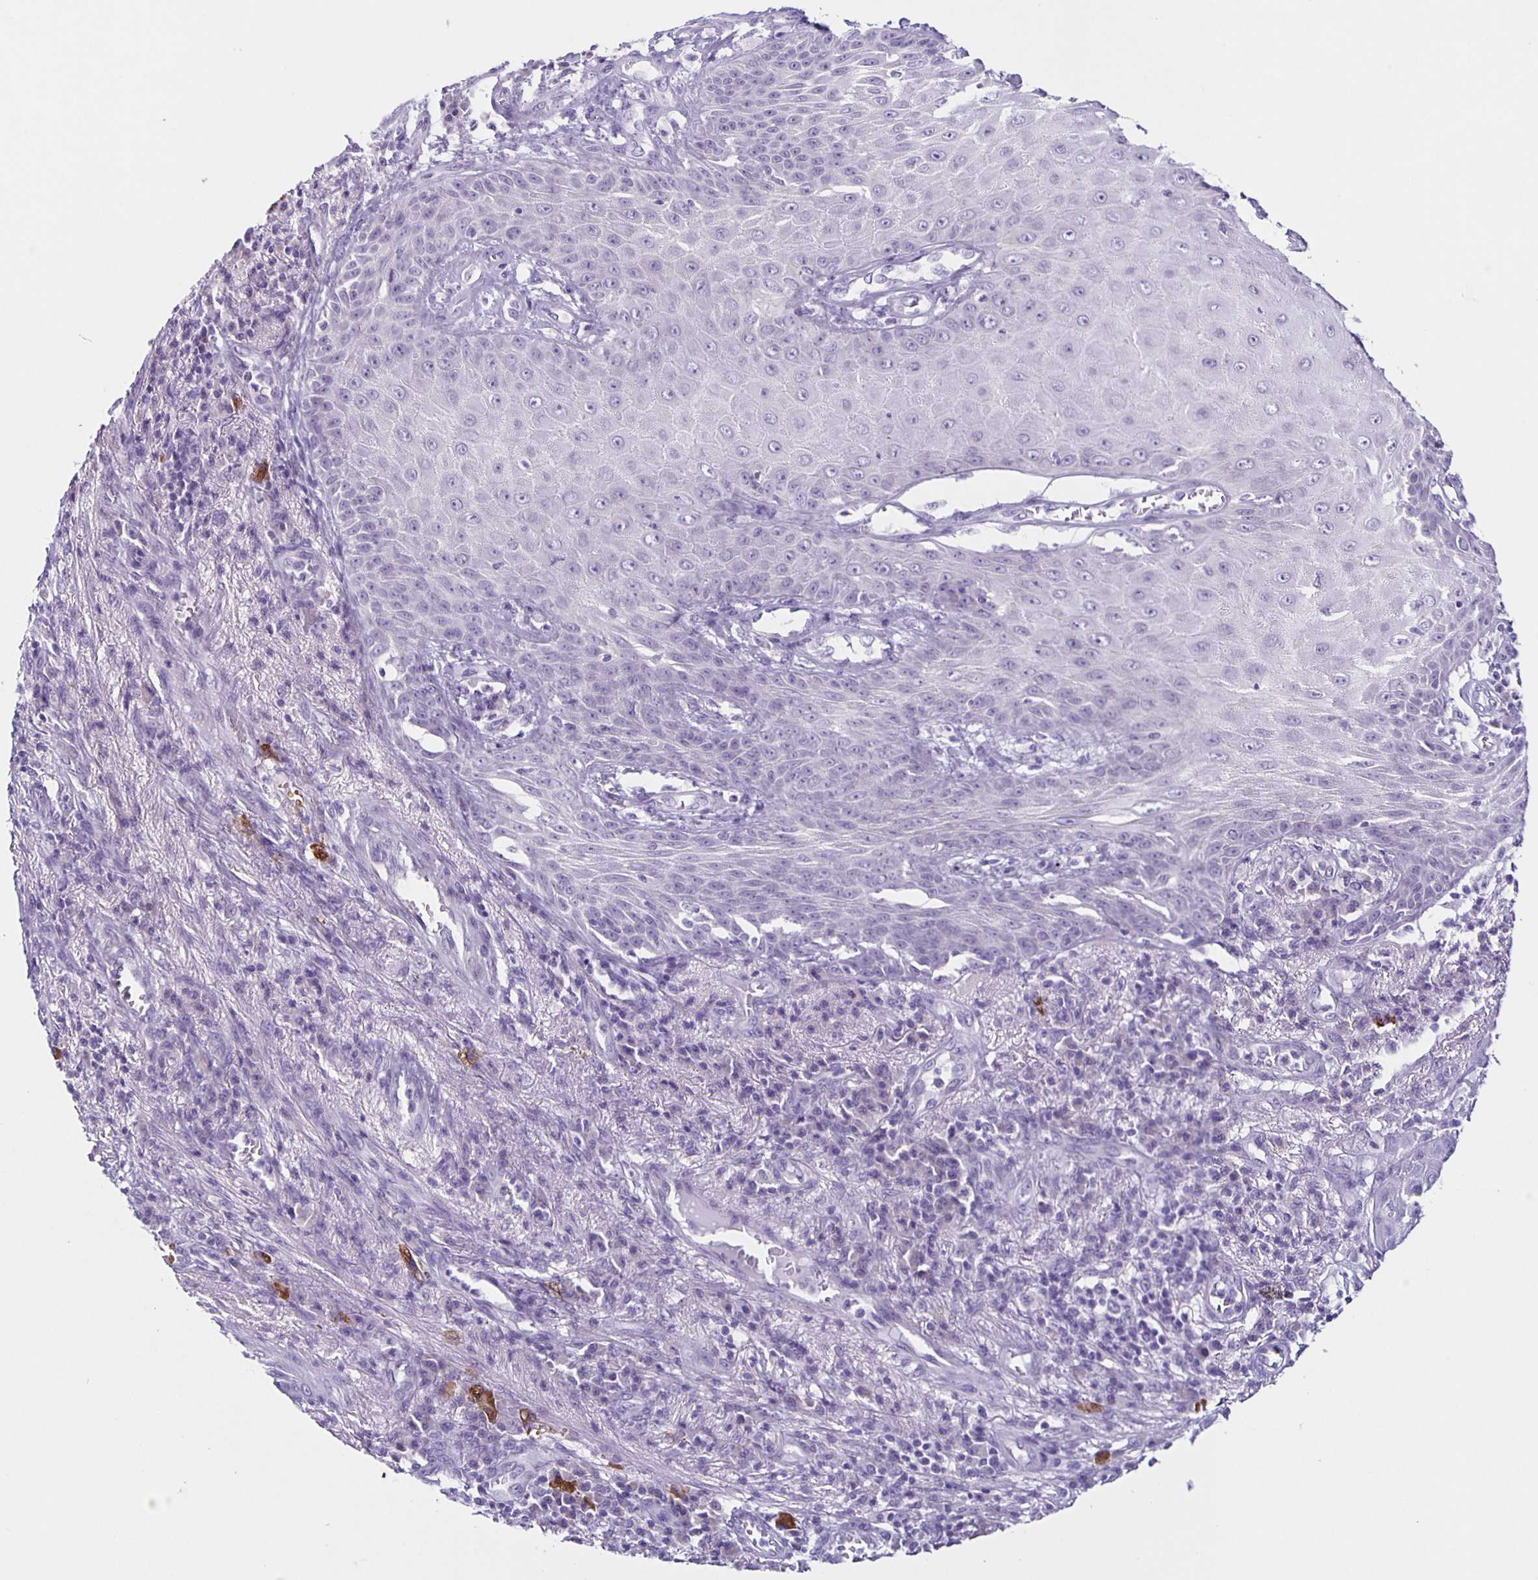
{"staining": {"intensity": "negative", "quantity": "none", "location": "none"}, "tissue": "skin cancer", "cell_type": "Tumor cells", "image_type": "cancer", "snomed": [{"axis": "morphology", "description": "Squamous cell carcinoma, NOS"}, {"axis": "topography", "description": "Skin"}], "caption": "The histopathology image demonstrates no staining of tumor cells in skin squamous cell carcinoma. The staining was performed using DAB (3,3'-diaminobenzidine) to visualize the protein expression in brown, while the nuclei were stained in blue with hematoxylin (Magnification: 20x).", "gene": "SLC12A3", "patient": {"sex": "male", "age": 70}}